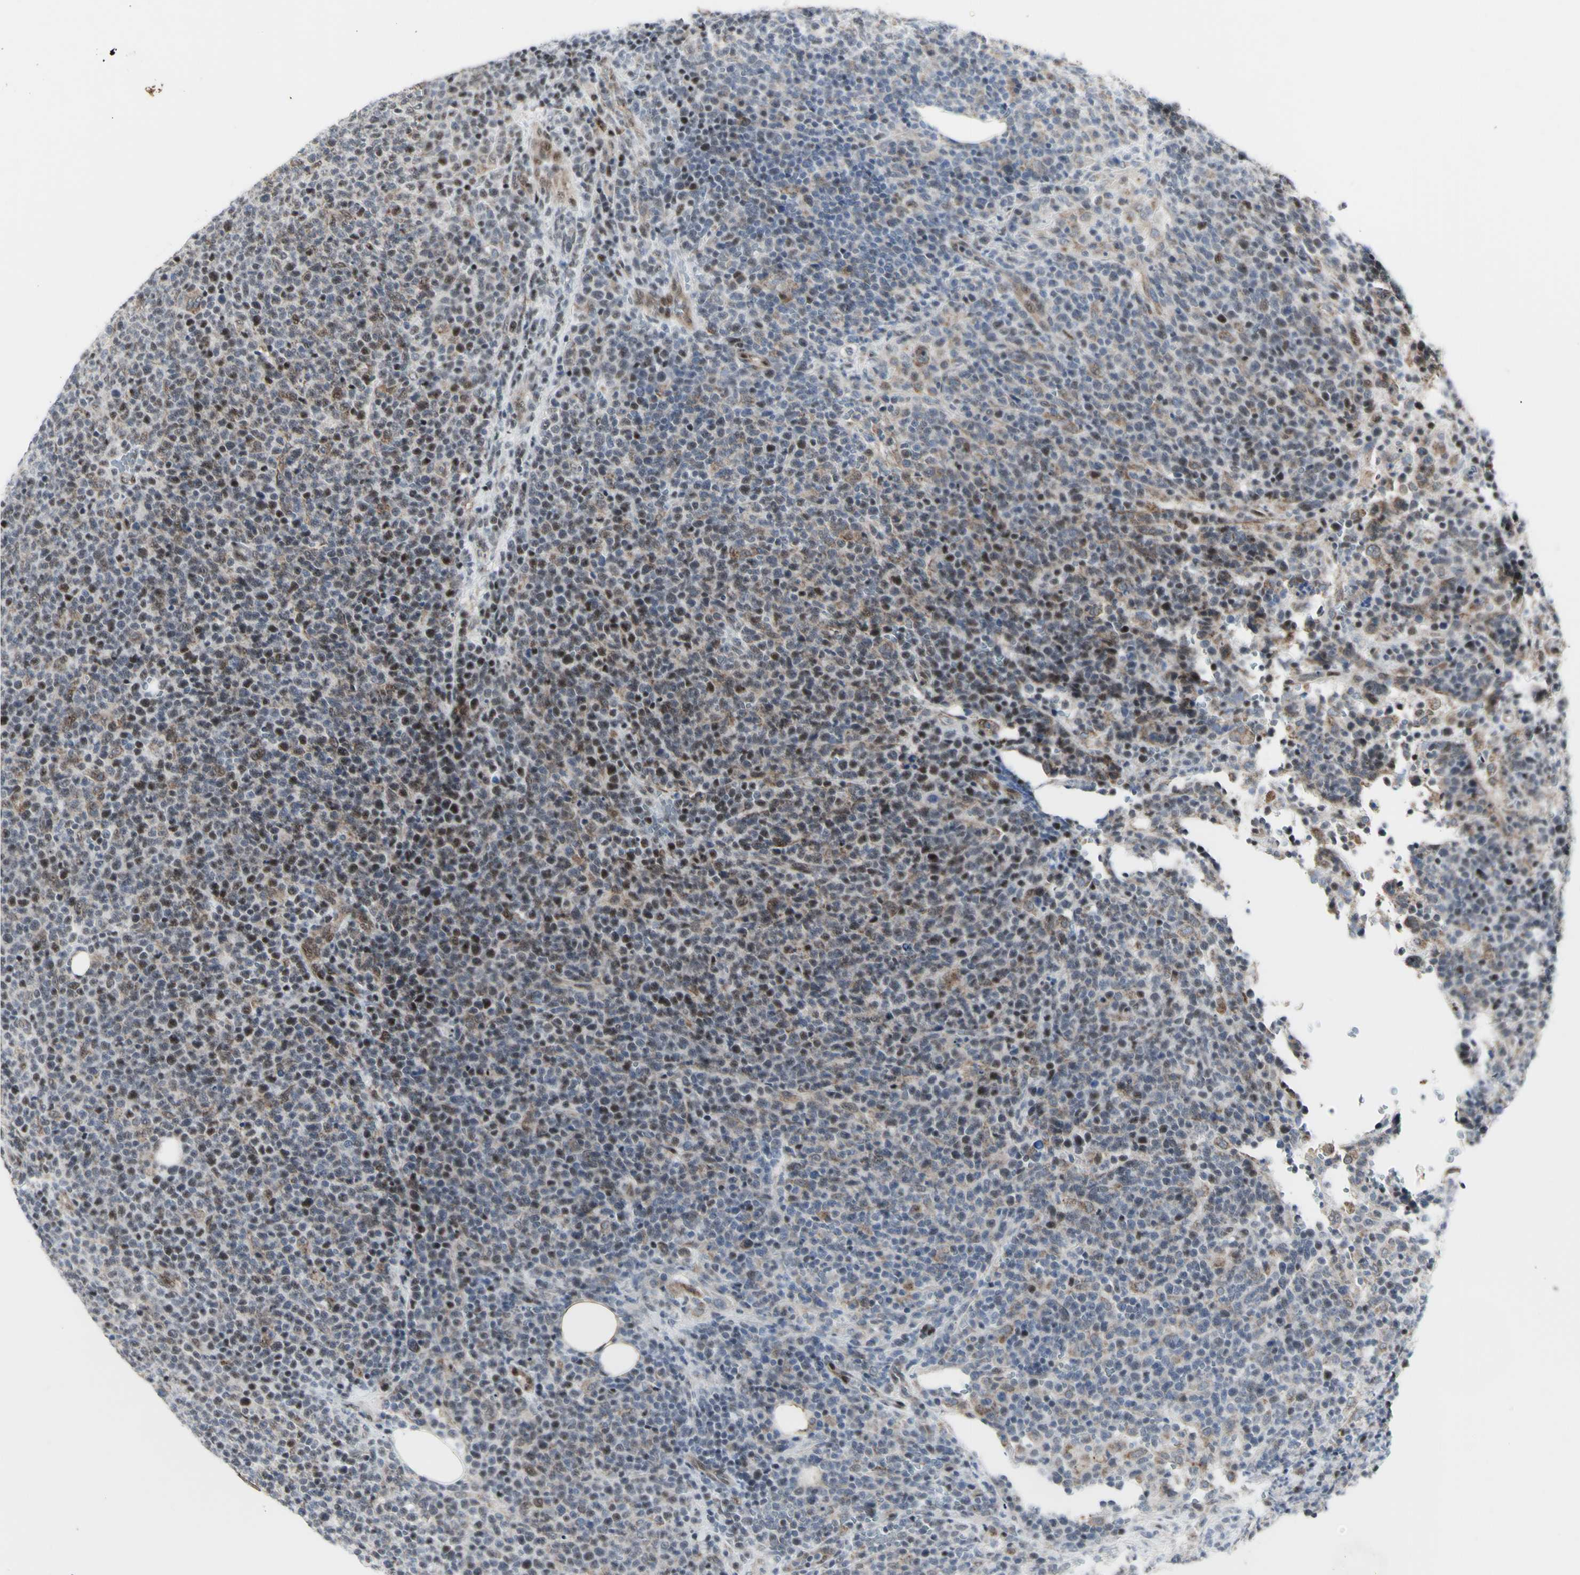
{"staining": {"intensity": "strong", "quantity": ">75%", "location": "nuclear"}, "tissue": "lymphoma", "cell_type": "Tumor cells", "image_type": "cancer", "snomed": [{"axis": "morphology", "description": "Malignant lymphoma, non-Hodgkin's type, High grade"}, {"axis": "topography", "description": "Lymph node"}], "caption": "Protein expression analysis of human lymphoma reveals strong nuclear positivity in about >75% of tumor cells. The staining was performed using DAB, with brown indicating positive protein expression. Nuclei are stained blue with hematoxylin.", "gene": "DHRS7B", "patient": {"sex": "male", "age": 61}}